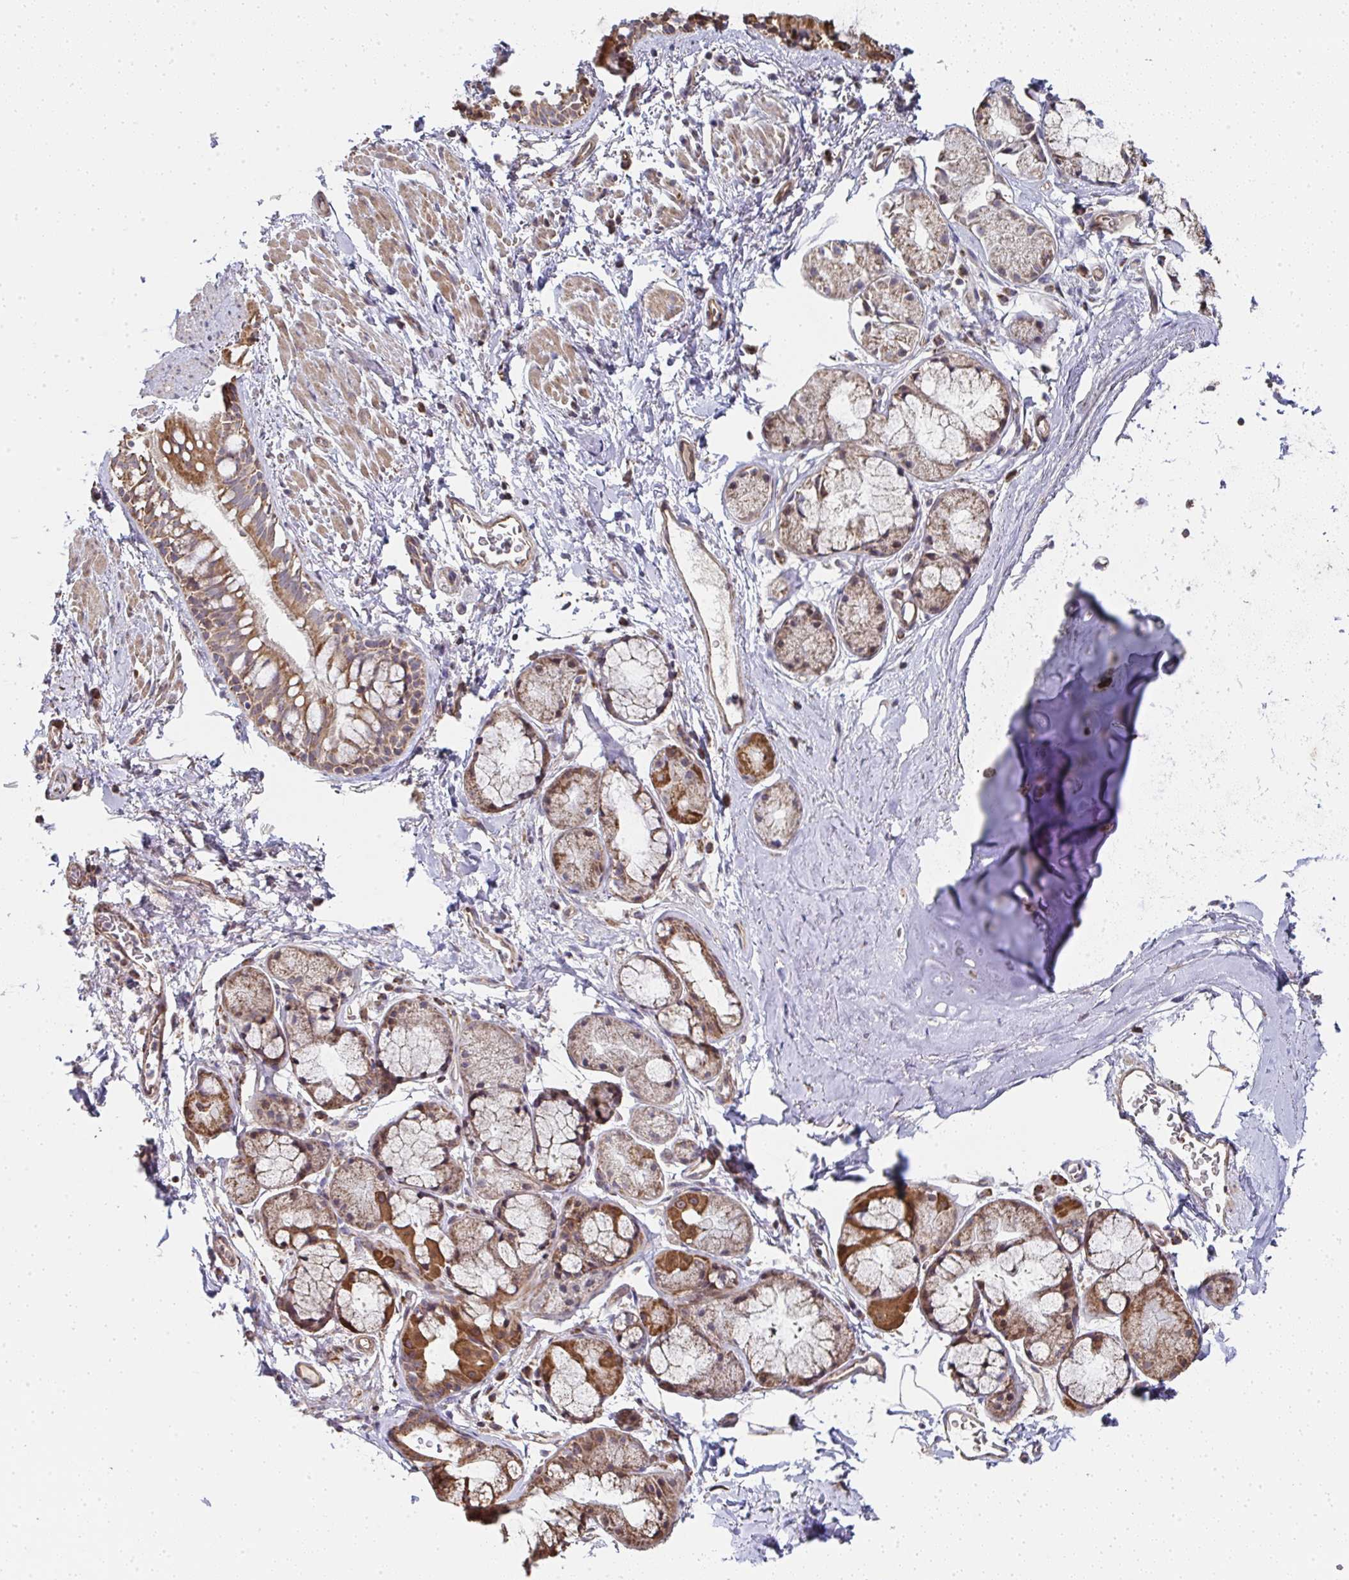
{"staining": {"intensity": "moderate", "quantity": ">75%", "location": "cytoplasmic/membranous"}, "tissue": "bronchus", "cell_type": "Respiratory epithelial cells", "image_type": "normal", "snomed": [{"axis": "morphology", "description": "Normal tissue, NOS"}, {"axis": "topography", "description": "Lymph node"}, {"axis": "topography", "description": "Cartilage tissue"}, {"axis": "topography", "description": "Bronchus"}], "caption": "Immunohistochemistry (DAB (3,3'-diaminobenzidine)) staining of unremarkable bronchus demonstrates moderate cytoplasmic/membranous protein expression in about >75% of respiratory epithelial cells. The staining was performed using DAB to visualize the protein expression in brown, while the nuclei were stained in blue with hematoxylin (Magnification: 20x).", "gene": "AGTPBP1", "patient": {"sex": "female", "age": 70}}